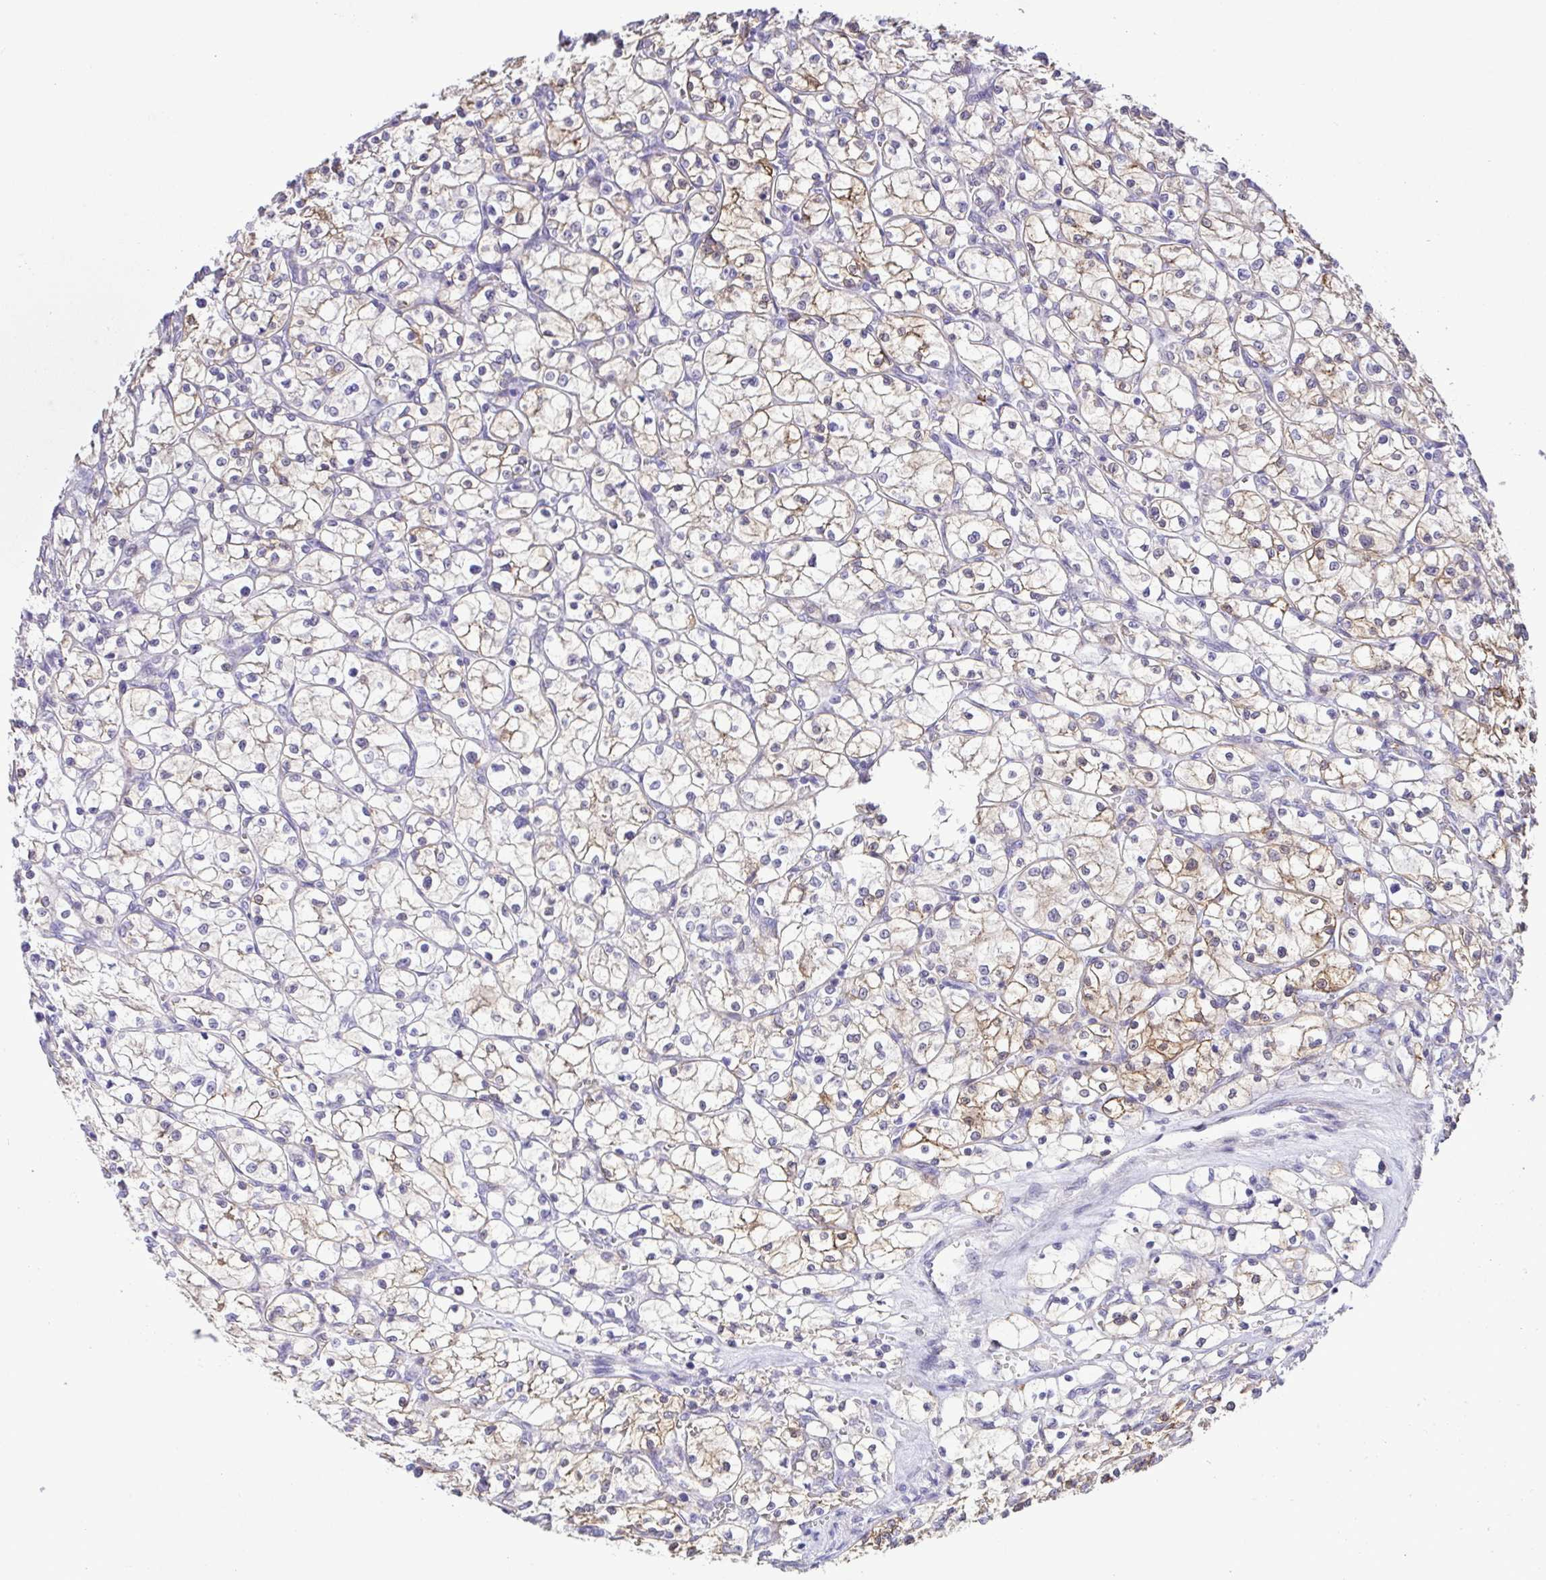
{"staining": {"intensity": "weak", "quantity": "<25%", "location": "cytoplasmic/membranous"}, "tissue": "renal cancer", "cell_type": "Tumor cells", "image_type": "cancer", "snomed": [{"axis": "morphology", "description": "Adenocarcinoma, NOS"}, {"axis": "topography", "description": "Kidney"}], "caption": "Tumor cells are negative for protein expression in human renal adenocarcinoma.", "gene": "DCLK2", "patient": {"sex": "female", "age": 64}}